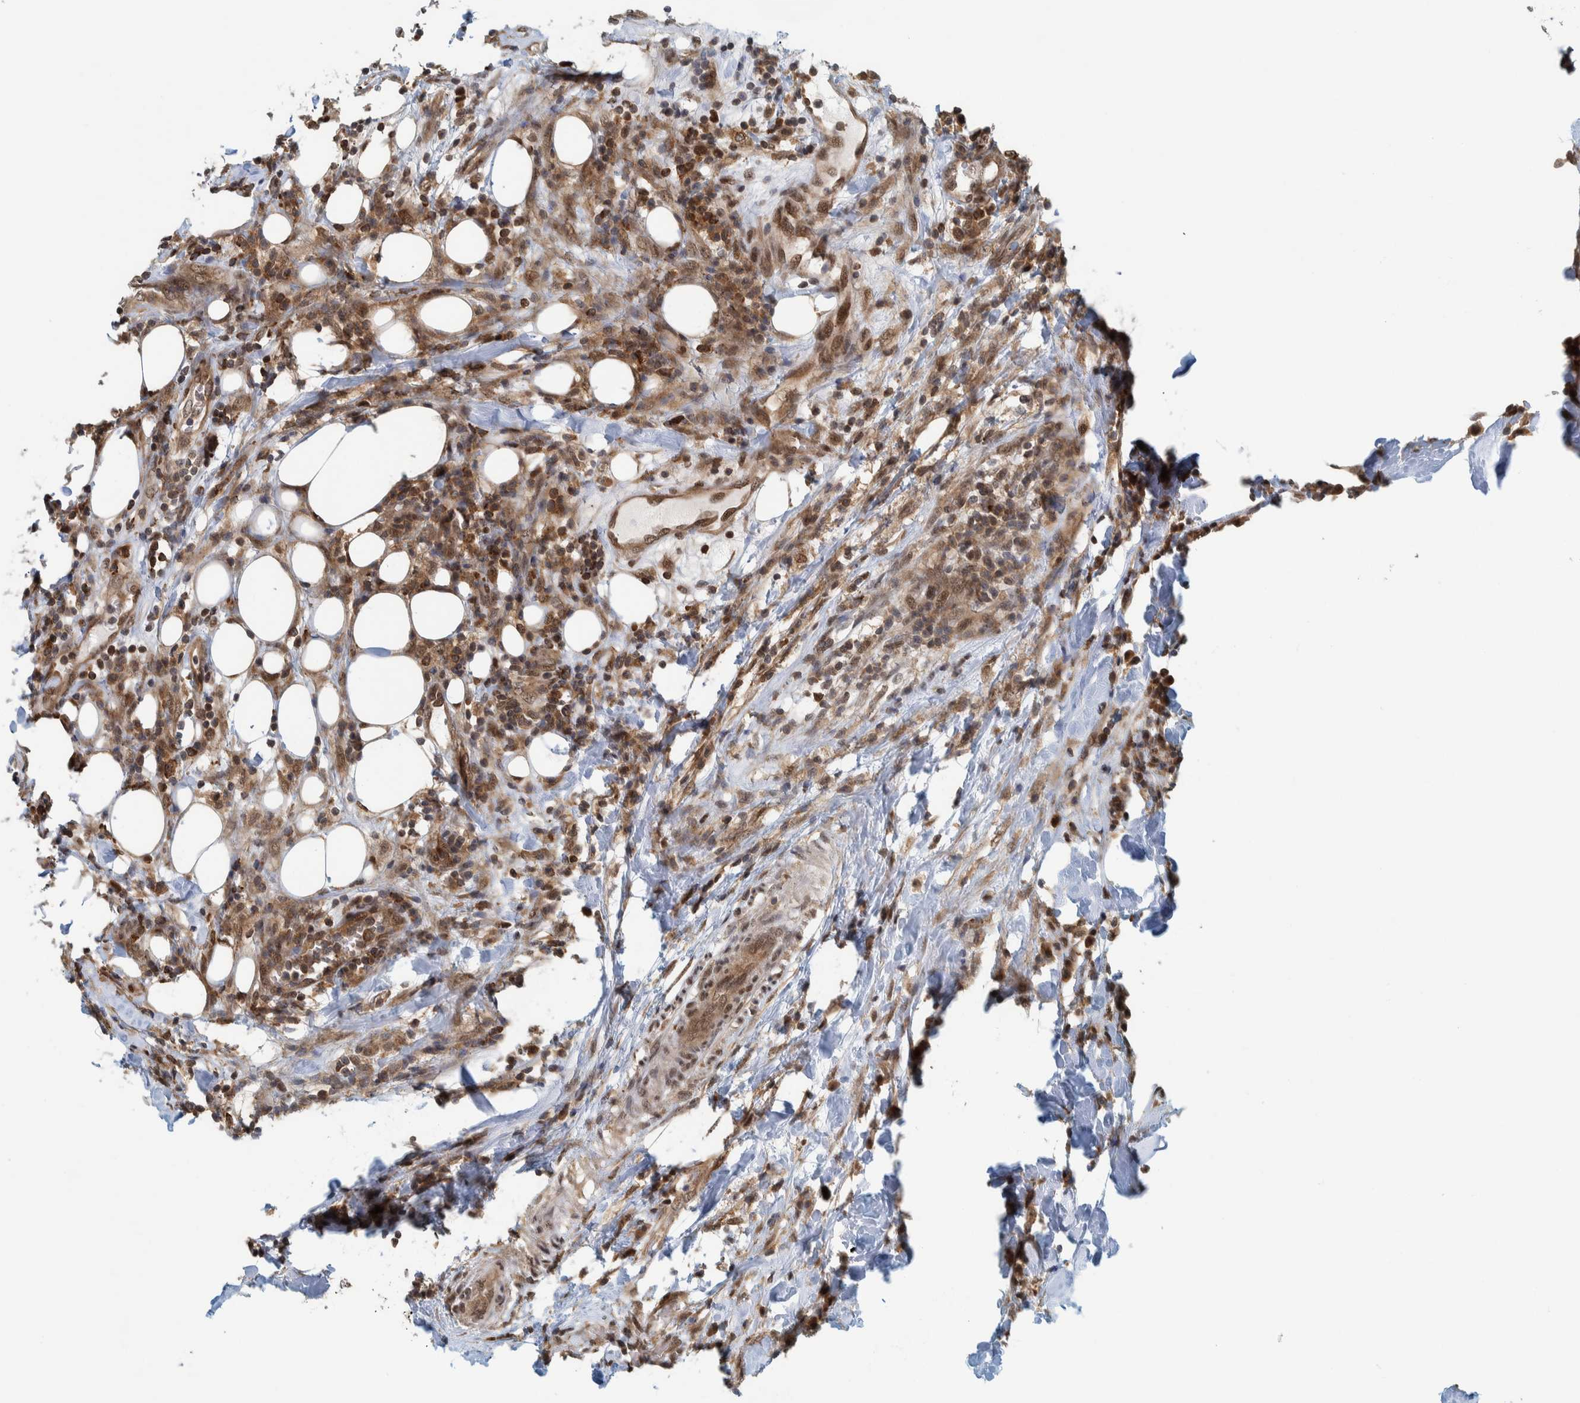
{"staining": {"intensity": "moderate", "quantity": ">75%", "location": "cytoplasmic/membranous,nuclear"}, "tissue": "breast cancer", "cell_type": "Tumor cells", "image_type": "cancer", "snomed": [{"axis": "morphology", "description": "Duct carcinoma"}, {"axis": "topography", "description": "Breast"}], "caption": "The image displays a brown stain indicating the presence of a protein in the cytoplasmic/membranous and nuclear of tumor cells in breast cancer.", "gene": "COPS3", "patient": {"sex": "female", "age": 37}}